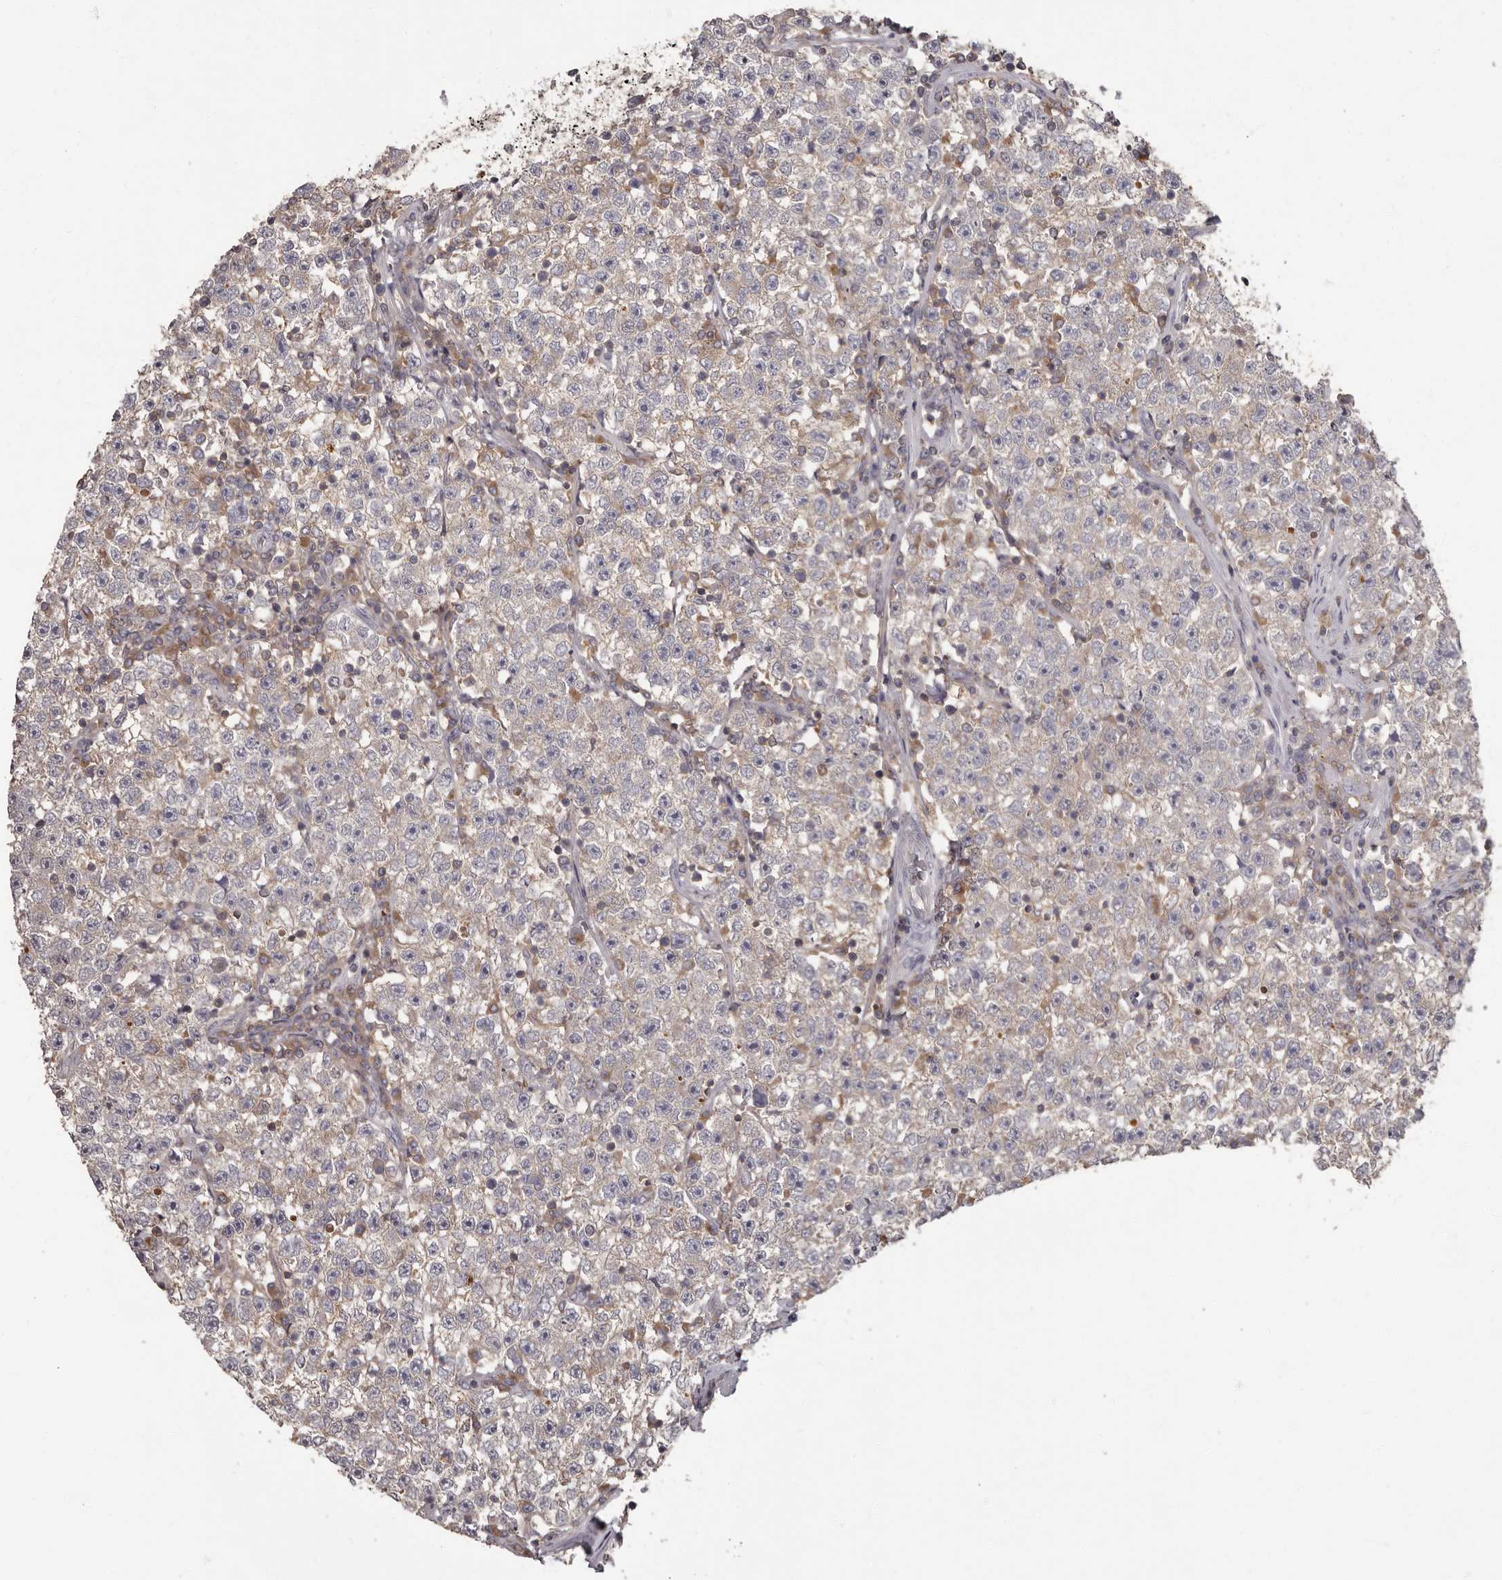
{"staining": {"intensity": "negative", "quantity": "none", "location": "none"}, "tissue": "testis cancer", "cell_type": "Tumor cells", "image_type": "cancer", "snomed": [{"axis": "morphology", "description": "Seminoma, NOS"}, {"axis": "topography", "description": "Testis"}], "caption": "This is an immunohistochemistry micrograph of testis cancer. There is no positivity in tumor cells.", "gene": "APEH", "patient": {"sex": "male", "age": 22}}